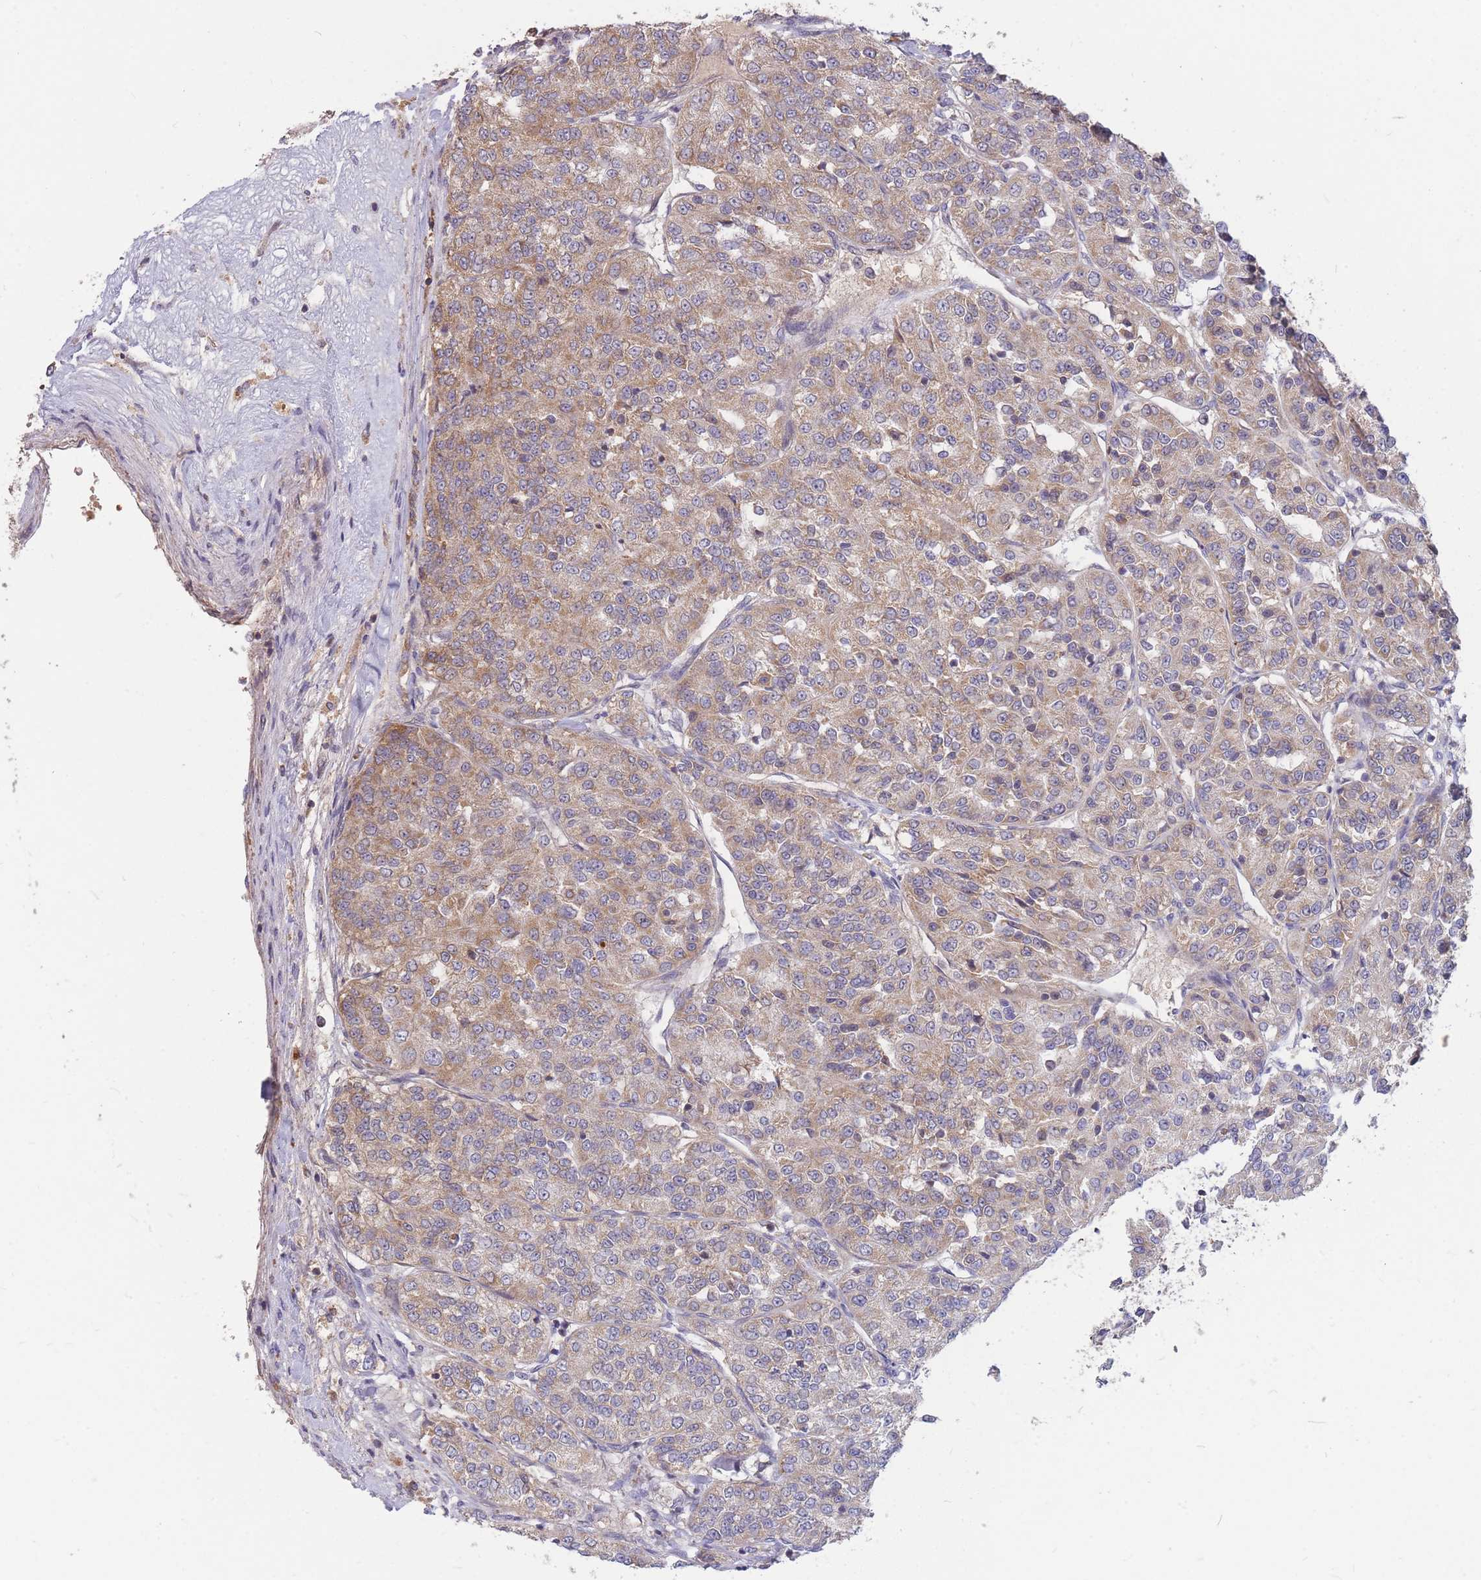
{"staining": {"intensity": "moderate", "quantity": ">75%", "location": "cytoplasmic/membranous"}, "tissue": "renal cancer", "cell_type": "Tumor cells", "image_type": "cancer", "snomed": [{"axis": "morphology", "description": "Adenocarcinoma, NOS"}, {"axis": "topography", "description": "Kidney"}], "caption": "Moderate cytoplasmic/membranous positivity is seen in approximately >75% of tumor cells in adenocarcinoma (renal). (DAB = brown stain, brightfield microscopy at high magnification).", "gene": "PTPMT1", "patient": {"sex": "female", "age": 63}}